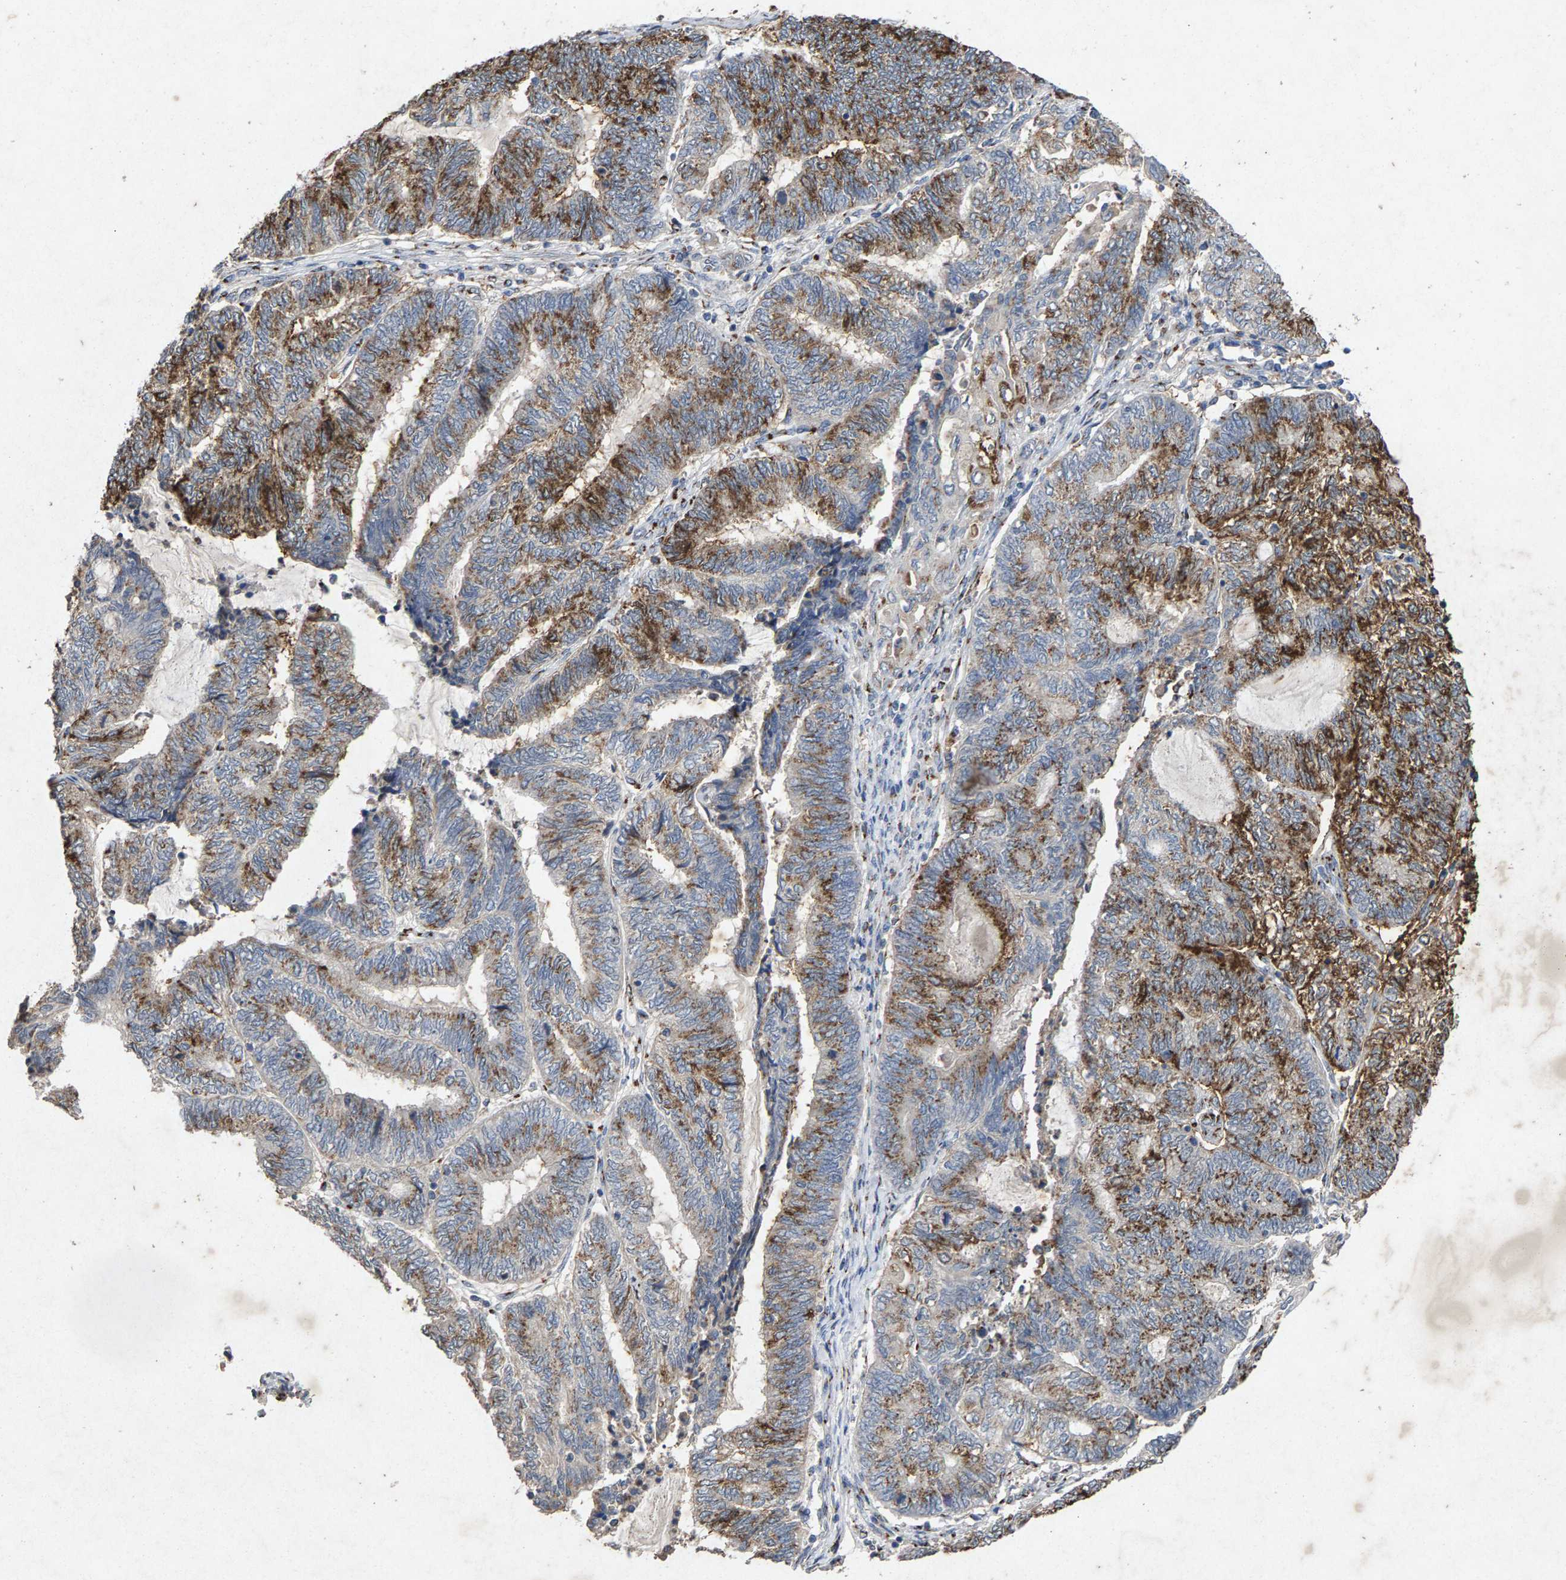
{"staining": {"intensity": "moderate", "quantity": ">75%", "location": "cytoplasmic/membranous"}, "tissue": "endometrial cancer", "cell_type": "Tumor cells", "image_type": "cancer", "snomed": [{"axis": "morphology", "description": "Adenocarcinoma, NOS"}, {"axis": "topography", "description": "Uterus"}, {"axis": "topography", "description": "Endometrium"}], "caption": "Immunohistochemistry (IHC) (DAB) staining of adenocarcinoma (endometrial) exhibits moderate cytoplasmic/membranous protein staining in approximately >75% of tumor cells.", "gene": "MAN2A1", "patient": {"sex": "female", "age": 70}}